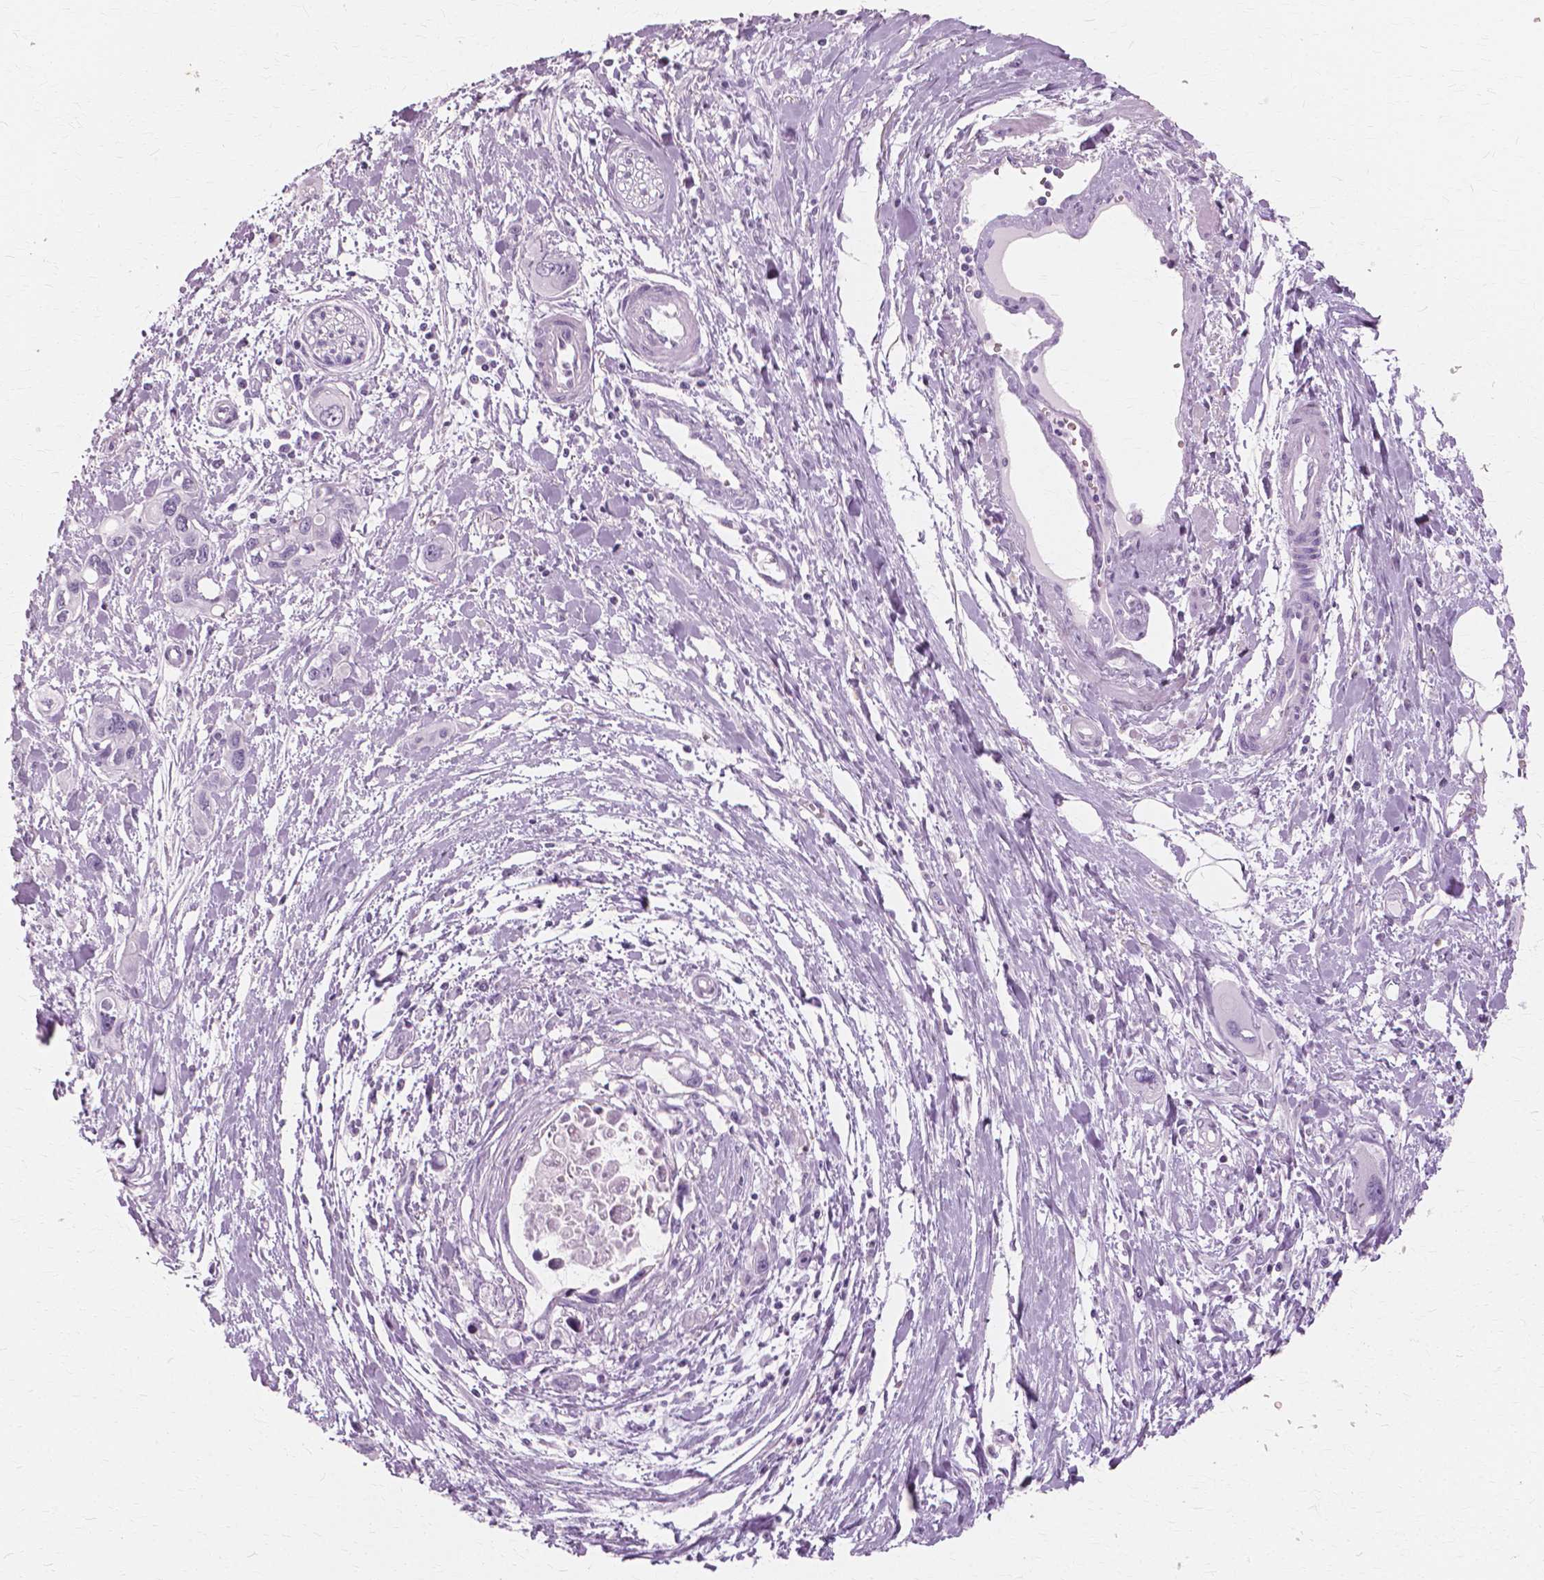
{"staining": {"intensity": "negative", "quantity": "none", "location": "none"}, "tissue": "pancreatic cancer", "cell_type": "Tumor cells", "image_type": "cancer", "snomed": [{"axis": "morphology", "description": "Adenocarcinoma, NOS"}, {"axis": "topography", "description": "Pancreas"}], "caption": "Immunohistochemistry of human adenocarcinoma (pancreatic) shows no expression in tumor cells.", "gene": "SFTPD", "patient": {"sex": "male", "age": 60}}